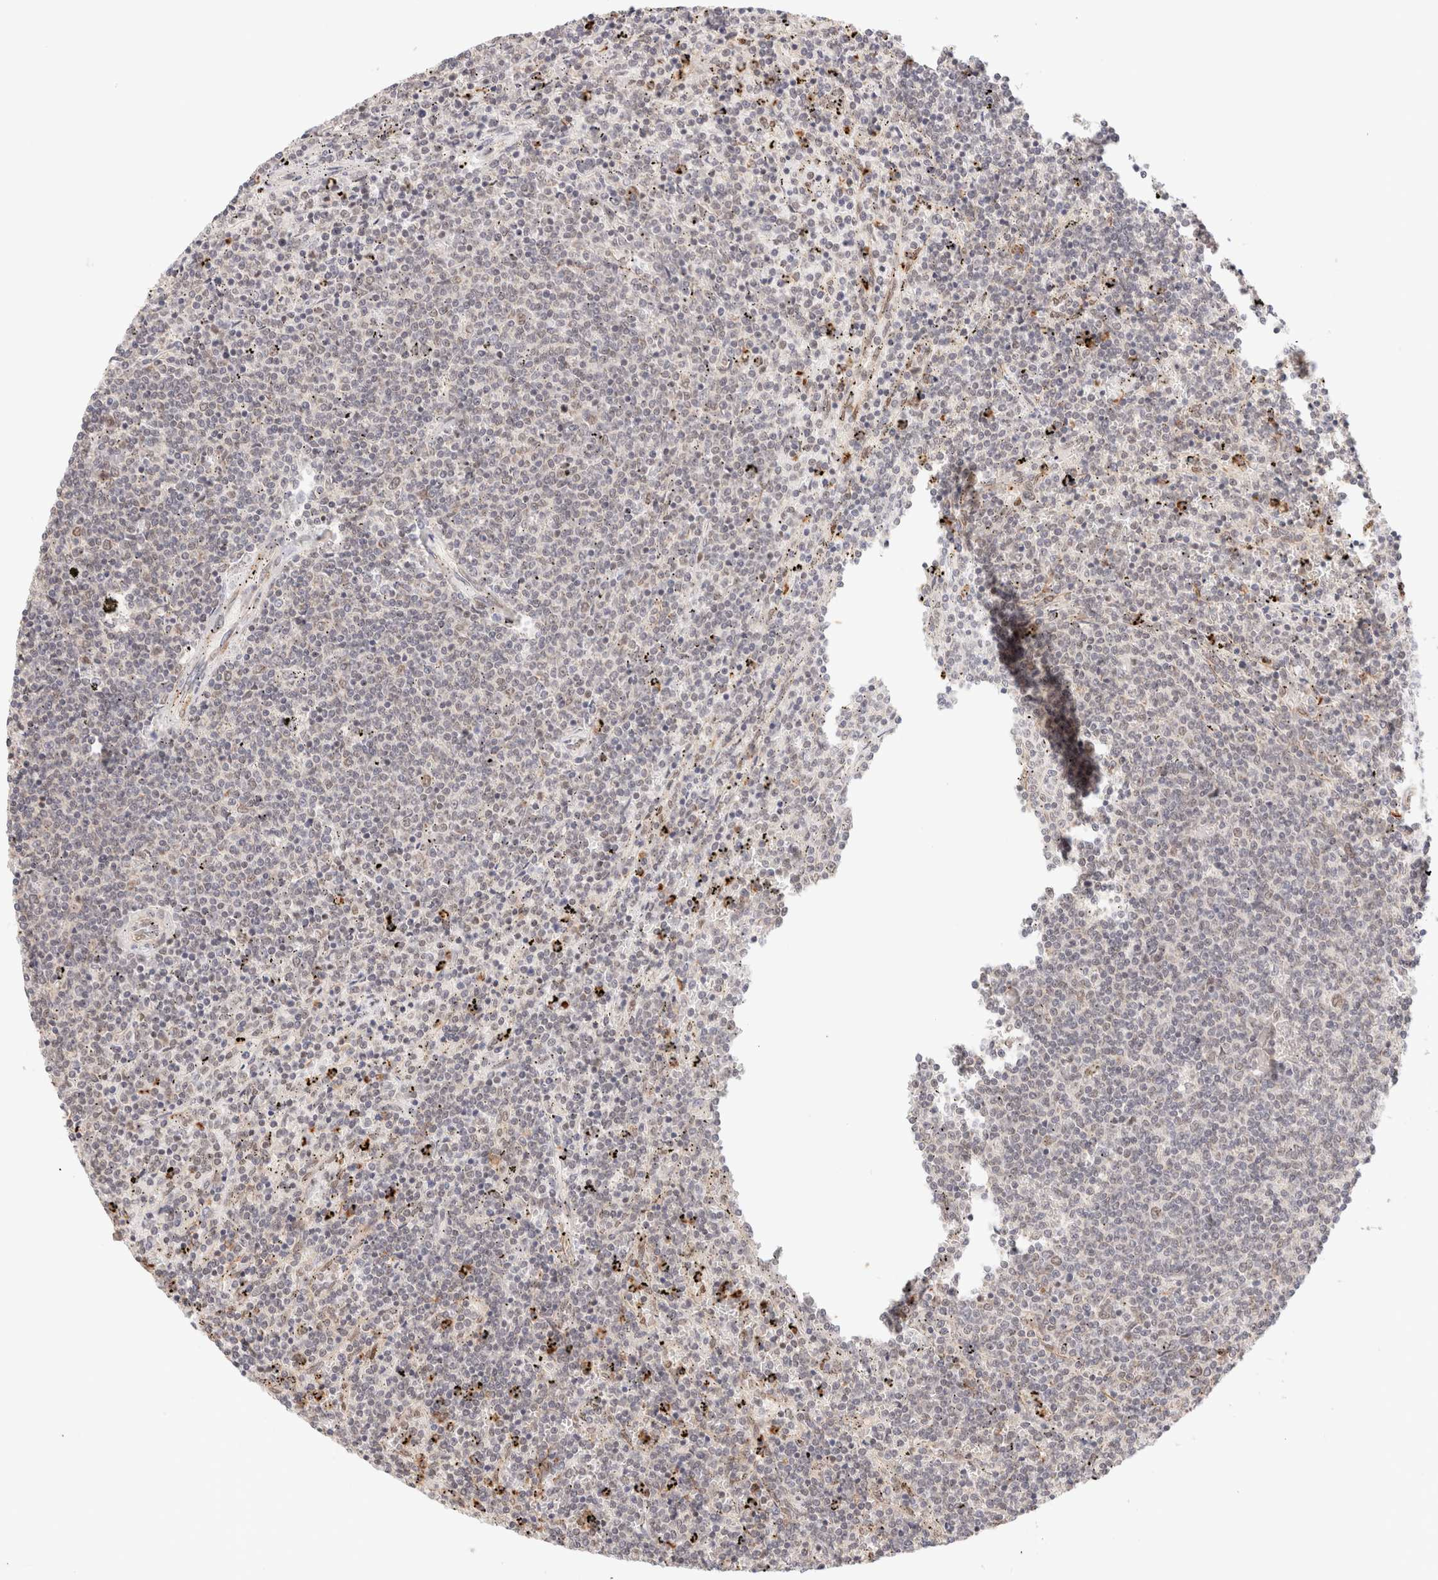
{"staining": {"intensity": "negative", "quantity": "none", "location": "none"}, "tissue": "lymphoma", "cell_type": "Tumor cells", "image_type": "cancer", "snomed": [{"axis": "morphology", "description": "Malignant lymphoma, non-Hodgkin's type, Low grade"}, {"axis": "topography", "description": "Spleen"}], "caption": "High magnification brightfield microscopy of low-grade malignant lymphoma, non-Hodgkin's type stained with DAB (3,3'-diaminobenzidine) (brown) and counterstained with hematoxylin (blue): tumor cells show no significant positivity.", "gene": "BRPF3", "patient": {"sex": "female", "age": 50}}